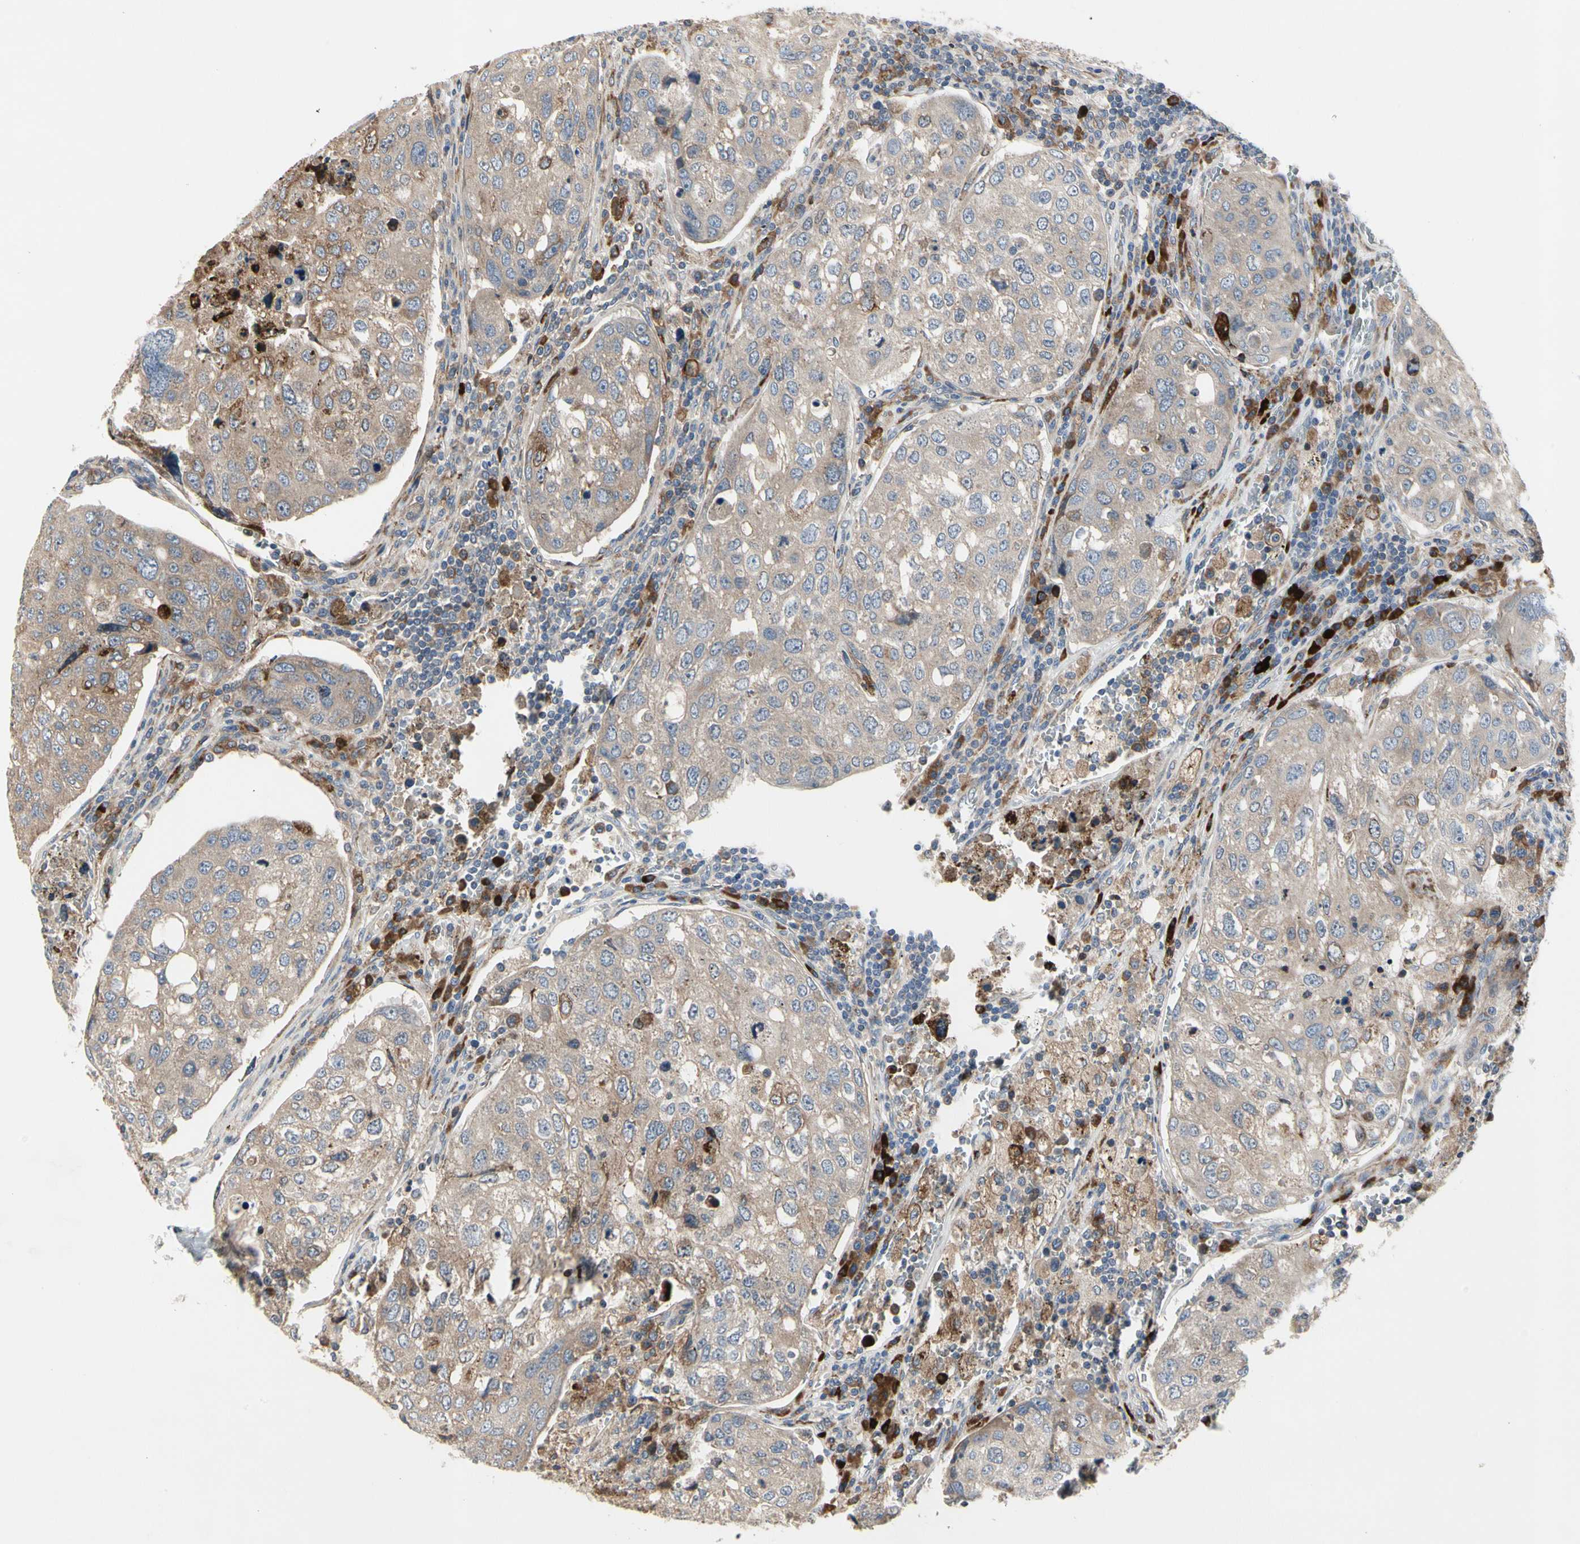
{"staining": {"intensity": "moderate", "quantity": ">75%", "location": "cytoplasmic/membranous,nuclear"}, "tissue": "urothelial cancer", "cell_type": "Tumor cells", "image_type": "cancer", "snomed": [{"axis": "morphology", "description": "Urothelial carcinoma, High grade"}, {"axis": "topography", "description": "Lymph node"}, {"axis": "topography", "description": "Urinary bladder"}], "caption": "High-grade urothelial carcinoma stained with DAB (3,3'-diaminobenzidine) immunohistochemistry shows medium levels of moderate cytoplasmic/membranous and nuclear positivity in about >75% of tumor cells.", "gene": "MMEL1", "patient": {"sex": "male", "age": 51}}